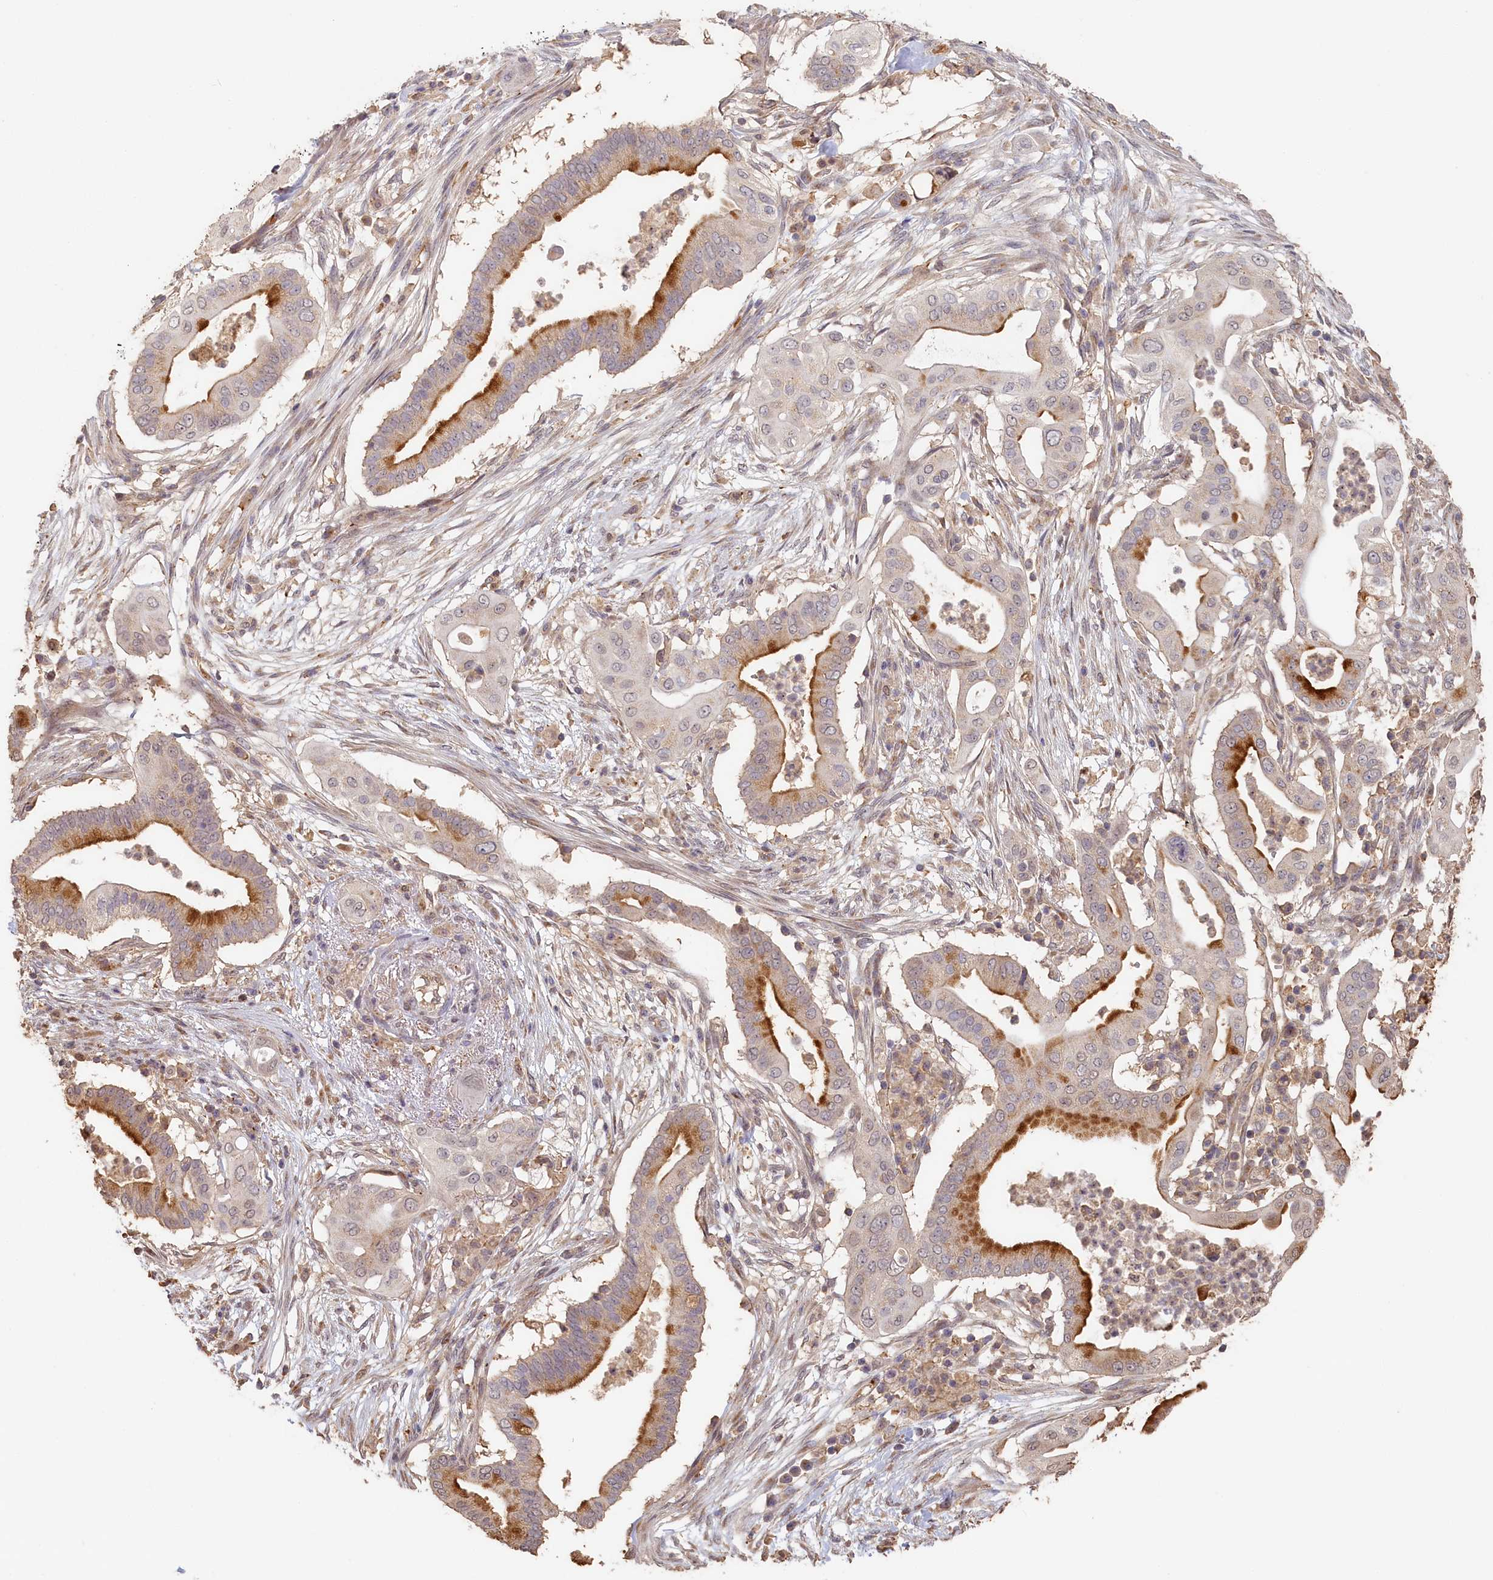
{"staining": {"intensity": "moderate", "quantity": "25%-75%", "location": "cytoplasmic/membranous"}, "tissue": "pancreatic cancer", "cell_type": "Tumor cells", "image_type": "cancer", "snomed": [{"axis": "morphology", "description": "Adenocarcinoma, NOS"}, {"axis": "topography", "description": "Pancreas"}], "caption": "Immunohistochemistry micrograph of neoplastic tissue: pancreatic adenocarcinoma stained using immunohistochemistry (IHC) displays medium levels of moderate protein expression localized specifically in the cytoplasmic/membranous of tumor cells, appearing as a cytoplasmic/membranous brown color.", "gene": "STX16", "patient": {"sex": "male", "age": 68}}